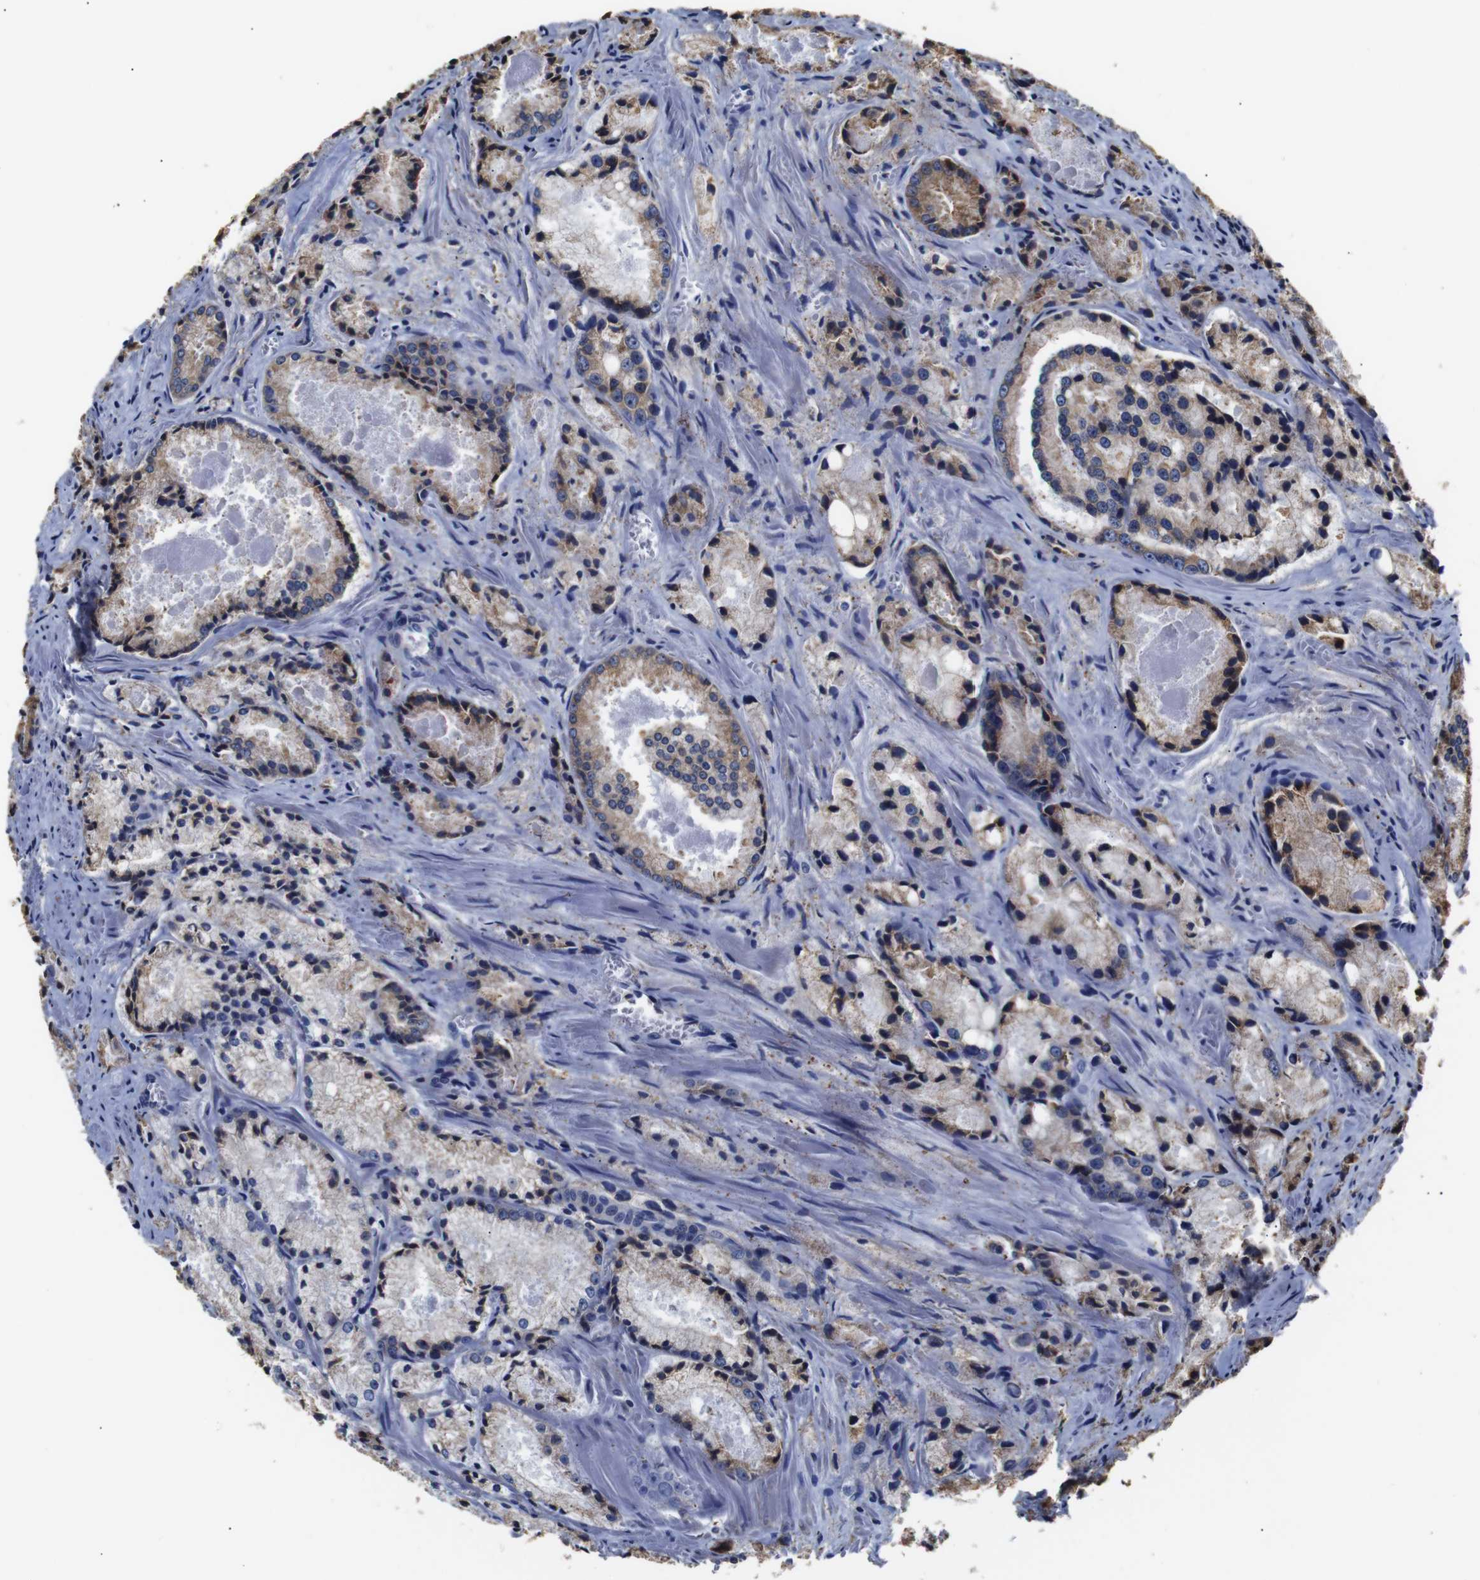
{"staining": {"intensity": "weak", "quantity": ">75%", "location": "cytoplasmic/membranous"}, "tissue": "prostate cancer", "cell_type": "Tumor cells", "image_type": "cancer", "snomed": [{"axis": "morphology", "description": "Adenocarcinoma, Low grade"}, {"axis": "topography", "description": "Prostate"}], "caption": "Immunohistochemical staining of human prostate adenocarcinoma (low-grade) demonstrates low levels of weak cytoplasmic/membranous protein expression in about >75% of tumor cells.", "gene": "PPIB", "patient": {"sex": "male", "age": 64}}